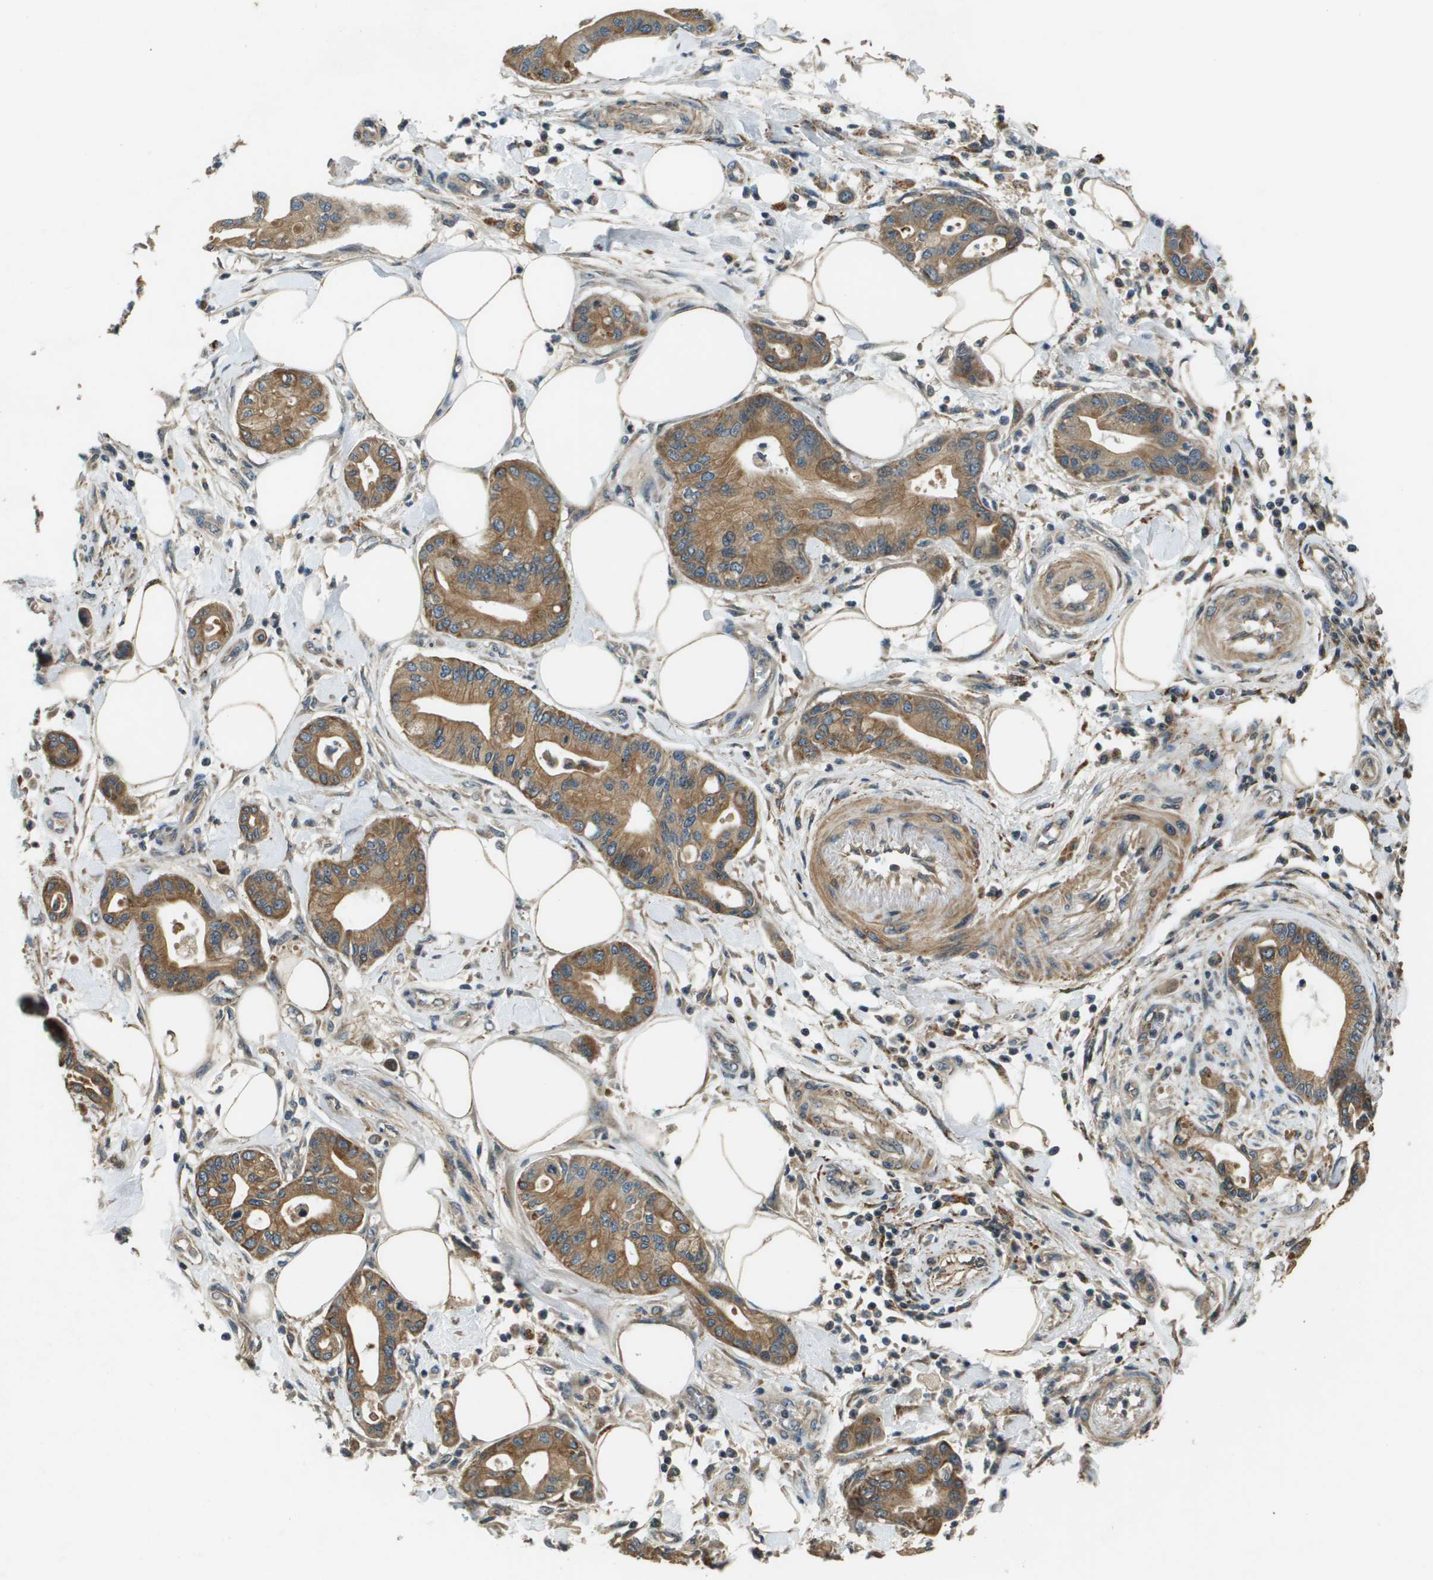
{"staining": {"intensity": "moderate", "quantity": ">75%", "location": "cytoplasmic/membranous"}, "tissue": "pancreatic cancer", "cell_type": "Tumor cells", "image_type": "cancer", "snomed": [{"axis": "morphology", "description": "Adenocarcinoma, NOS"}, {"axis": "morphology", "description": "Adenocarcinoma, metastatic, NOS"}, {"axis": "topography", "description": "Lymph node"}, {"axis": "topography", "description": "Pancreas"}, {"axis": "topography", "description": "Duodenum"}], "caption": "Pancreatic cancer (metastatic adenocarcinoma) stained with a protein marker displays moderate staining in tumor cells.", "gene": "CDKN2C", "patient": {"sex": "female", "age": 64}}